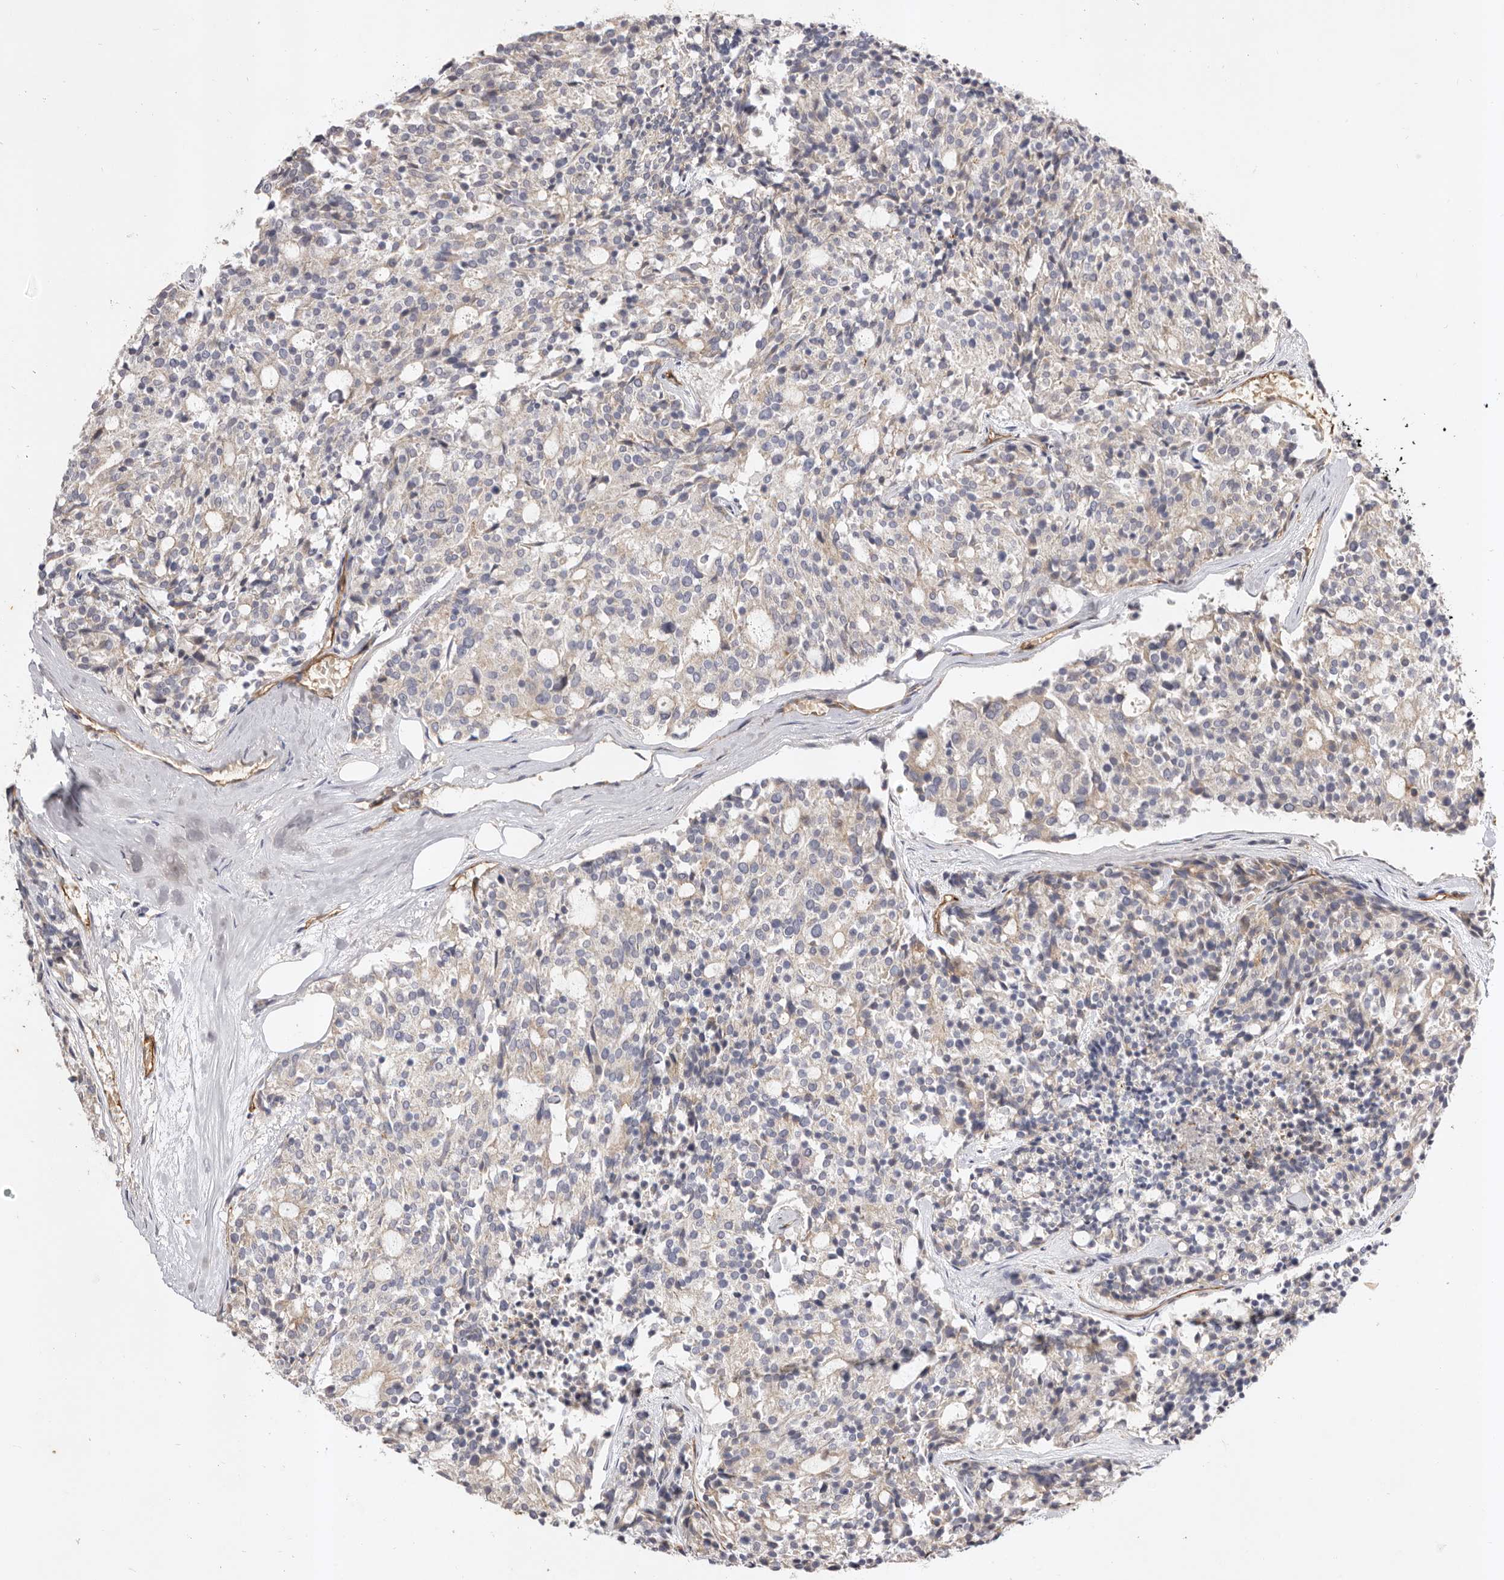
{"staining": {"intensity": "weak", "quantity": "<25%", "location": "cytoplasmic/membranous"}, "tissue": "carcinoid", "cell_type": "Tumor cells", "image_type": "cancer", "snomed": [{"axis": "morphology", "description": "Carcinoid, malignant, NOS"}, {"axis": "topography", "description": "Pancreas"}], "caption": "A histopathology image of human malignant carcinoid is negative for staining in tumor cells.", "gene": "ADAMTS9", "patient": {"sex": "female", "age": 54}}